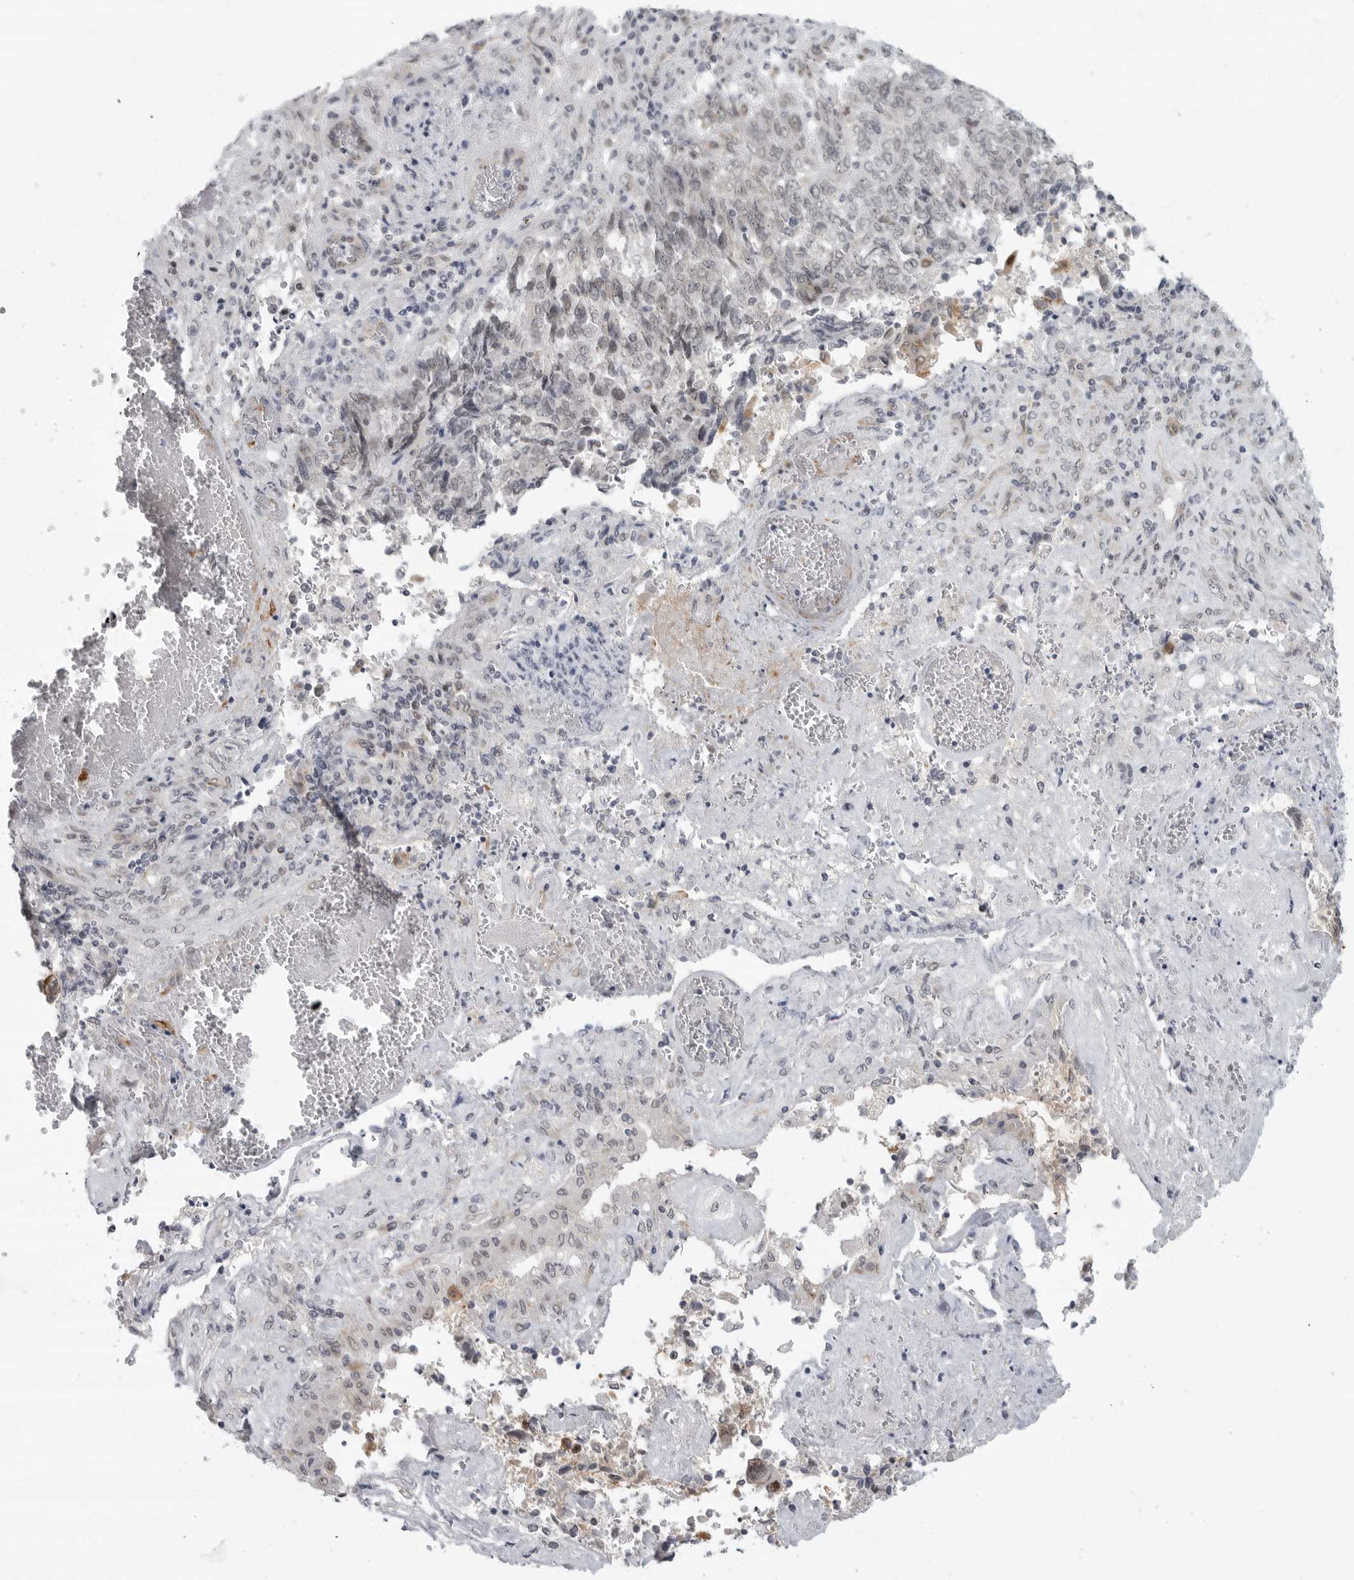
{"staining": {"intensity": "moderate", "quantity": "25%-75%", "location": "cytoplasmic/membranous"}, "tissue": "endometrial cancer", "cell_type": "Tumor cells", "image_type": "cancer", "snomed": [{"axis": "morphology", "description": "Adenocarcinoma, NOS"}, {"axis": "topography", "description": "Endometrium"}], "caption": "DAB immunohistochemical staining of endometrial adenocarcinoma displays moderate cytoplasmic/membranous protein expression in approximately 25%-75% of tumor cells. The staining is performed using DAB (3,3'-diaminobenzidine) brown chromogen to label protein expression. The nuclei are counter-stained blue using hematoxylin.", "gene": "CEP295NL", "patient": {"sex": "female", "age": 80}}